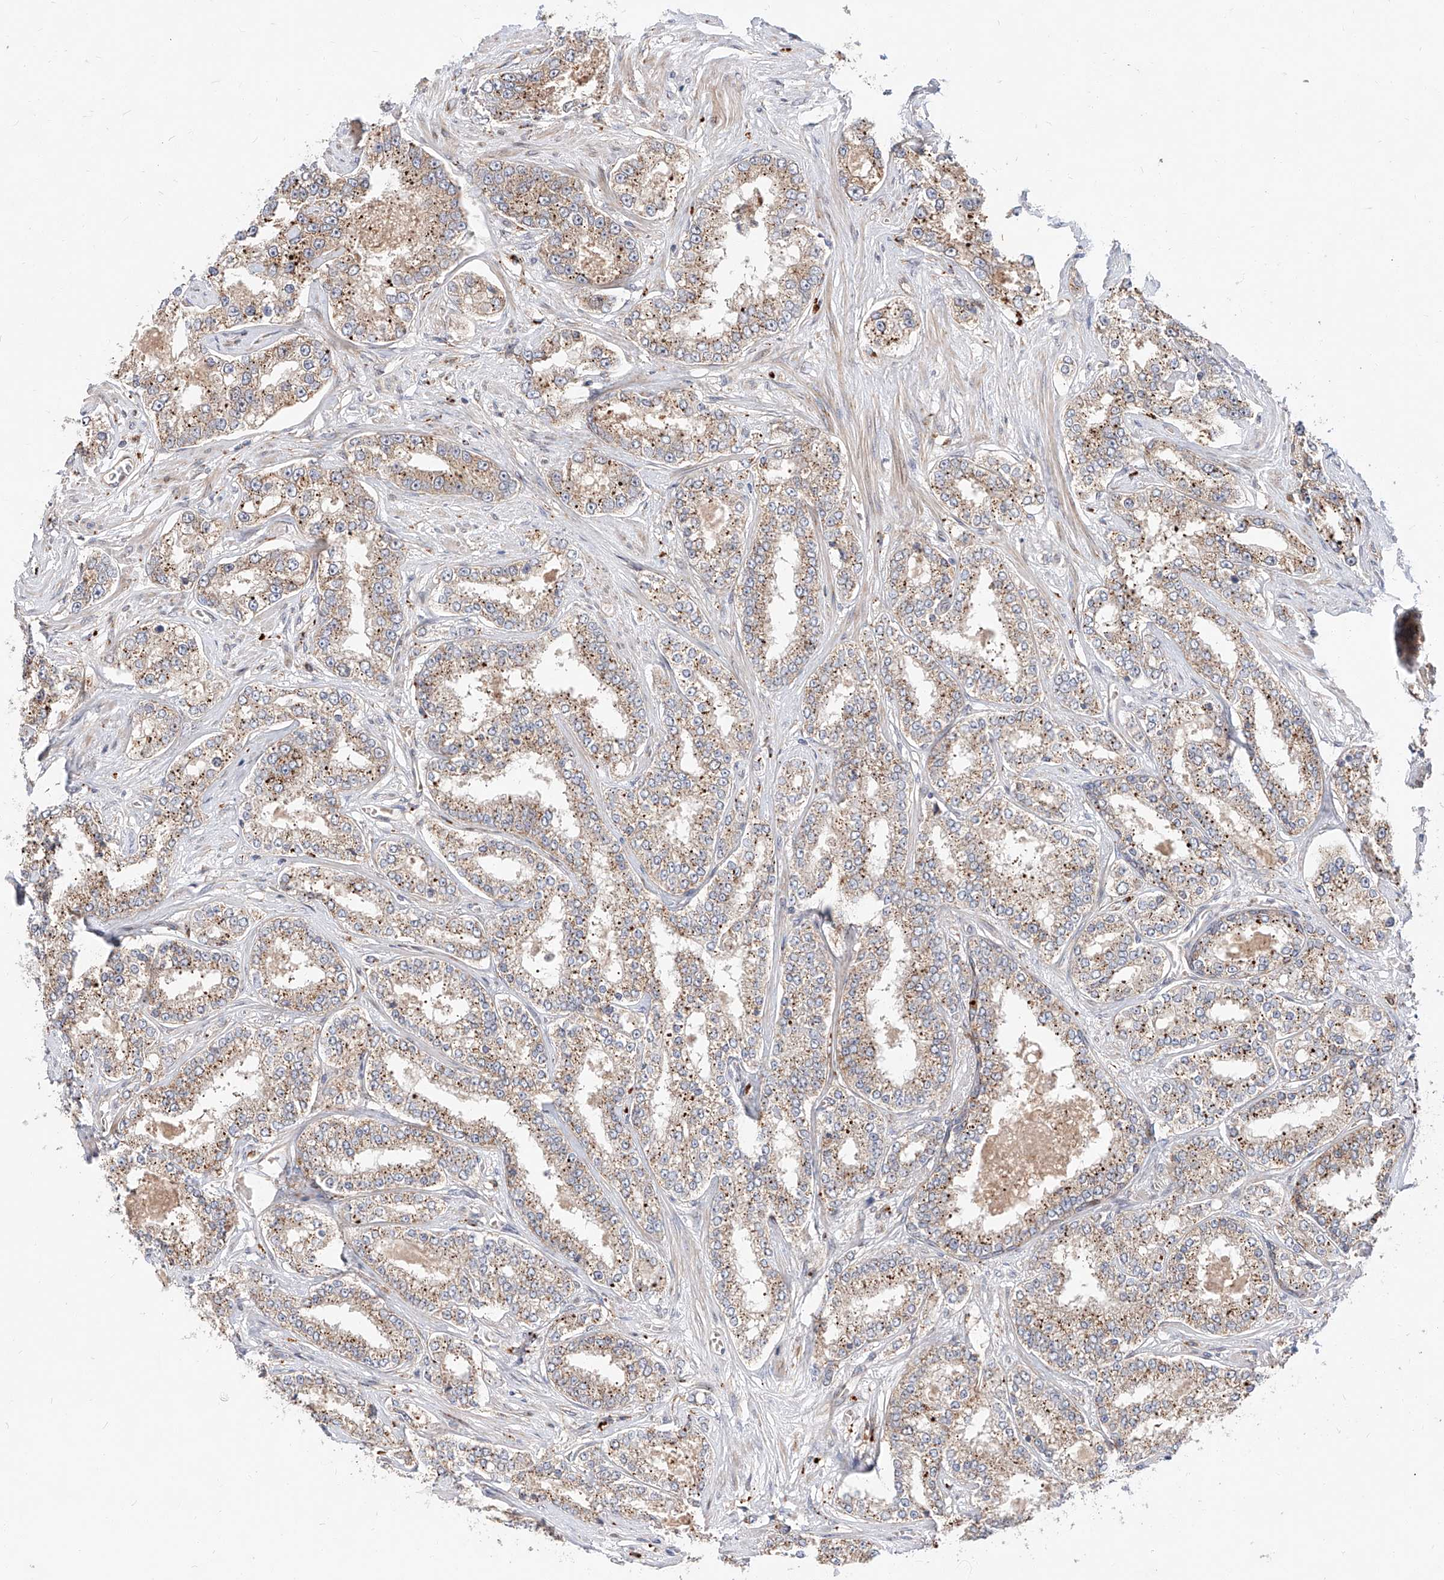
{"staining": {"intensity": "moderate", "quantity": ">75%", "location": "cytoplasmic/membranous"}, "tissue": "prostate cancer", "cell_type": "Tumor cells", "image_type": "cancer", "snomed": [{"axis": "morphology", "description": "Normal tissue, NOS"}, {"axis": "morphology", "description": "Adenocarcinoma, High grade"}, {"axis": "topography", "description": "Prostate"}], "caption": "Immunohistochemical staining of prostate cancer (adenocarcinoma (high-grade)) exhibits moderate cytoplasmic/membranous protein positivity in approximately >75% of tumor cells.", "gene": "DIRAS3", "patient": {"sex": "male", "age": 83}}